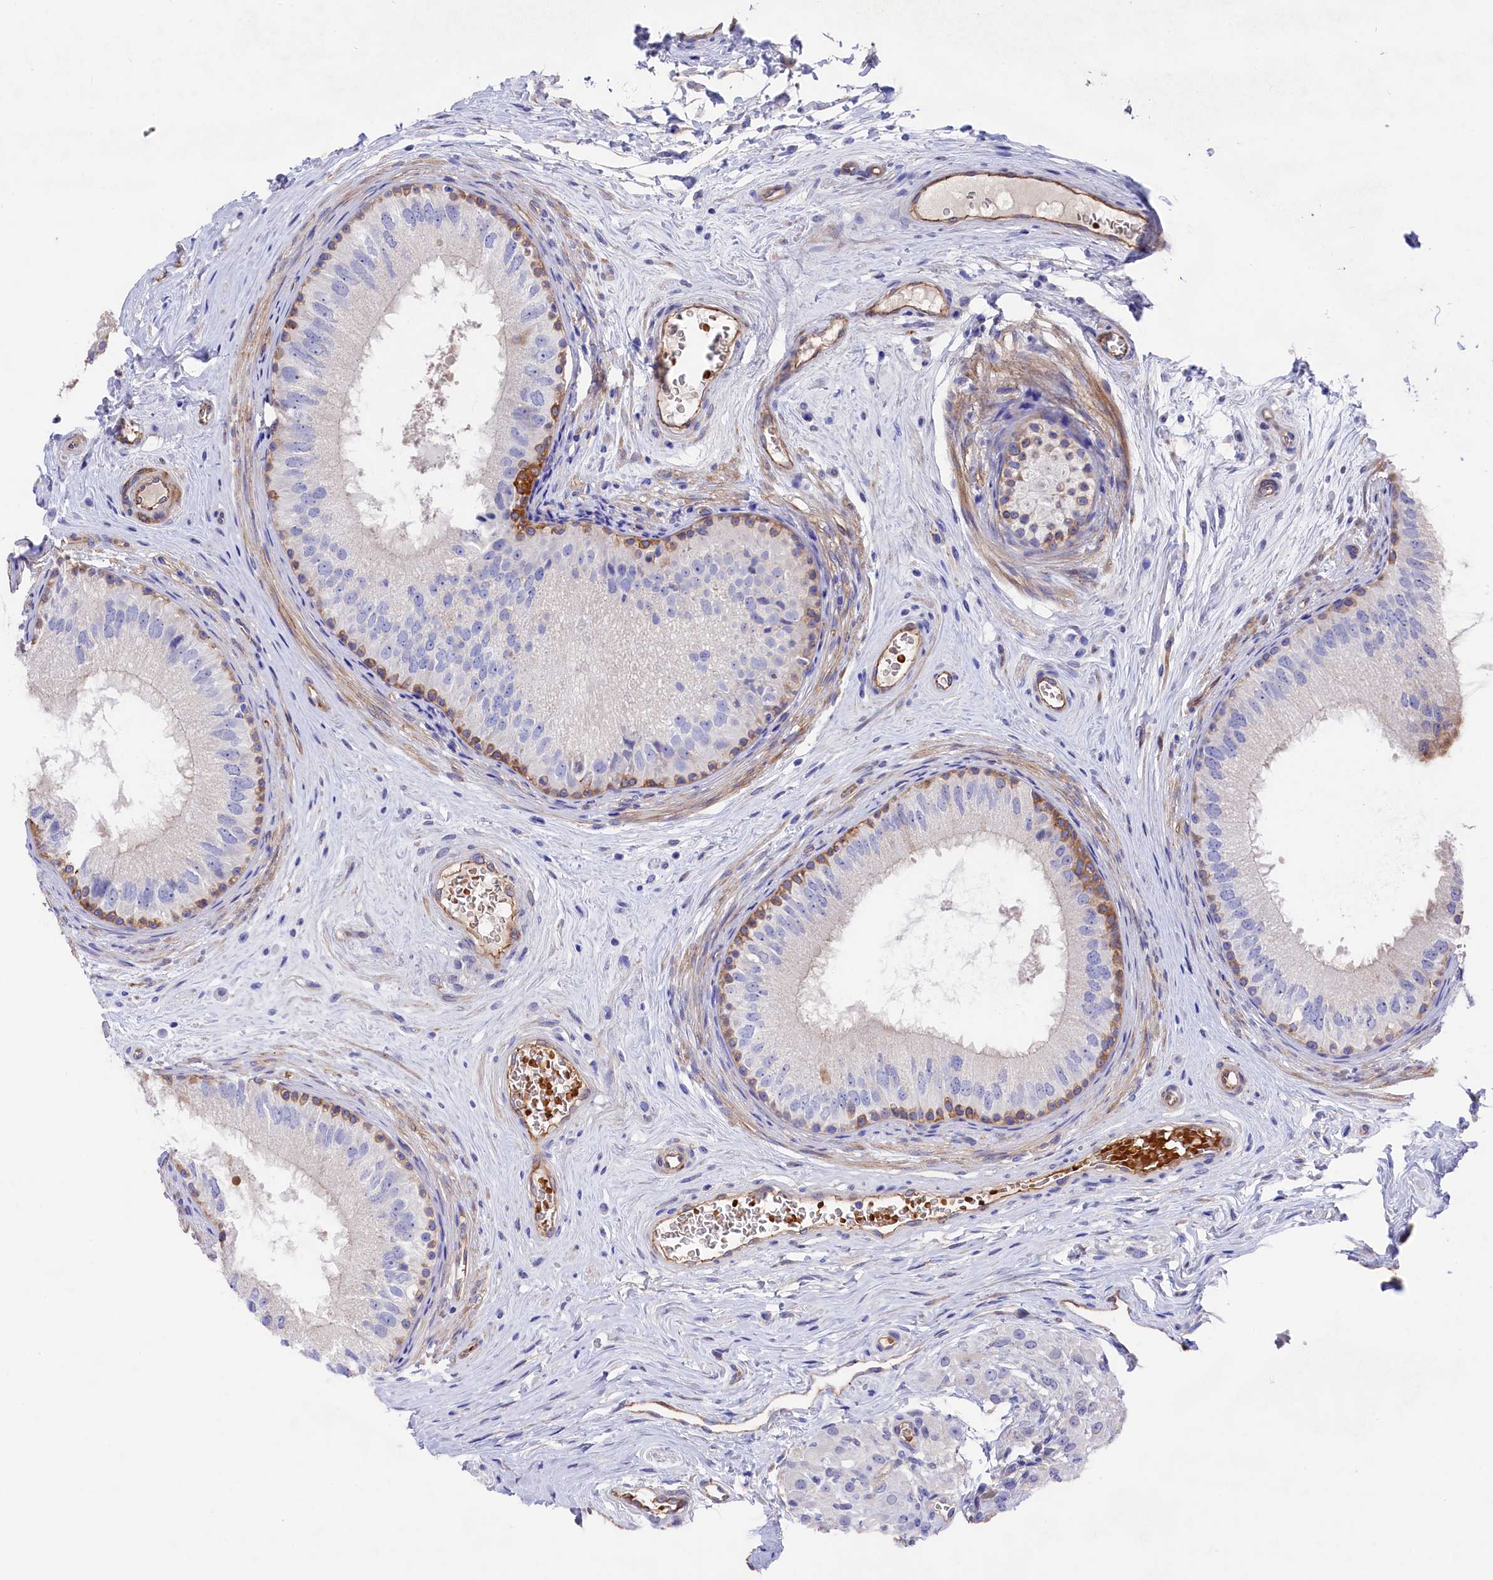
{"staining": {"intensity": "moderate", "quantity": "<25%", "location": "cytoplasmic/membranous"}, "tissue": "epididymis", "cell_type": "Glandular cells", "image_type": "normal", "snomed": [{"axis": "morphology", "description": "Normal tissue, NOS"}, {"axis": "topography", "description": "Epididymis"}], "caption": "Moderate cytoplasmic/membranous positivity is appreciated in approximately <25% of glandular cells in normal epididymis.", "gene": "LHFPL4", "patient": {"sex": "male", "age": 33}}